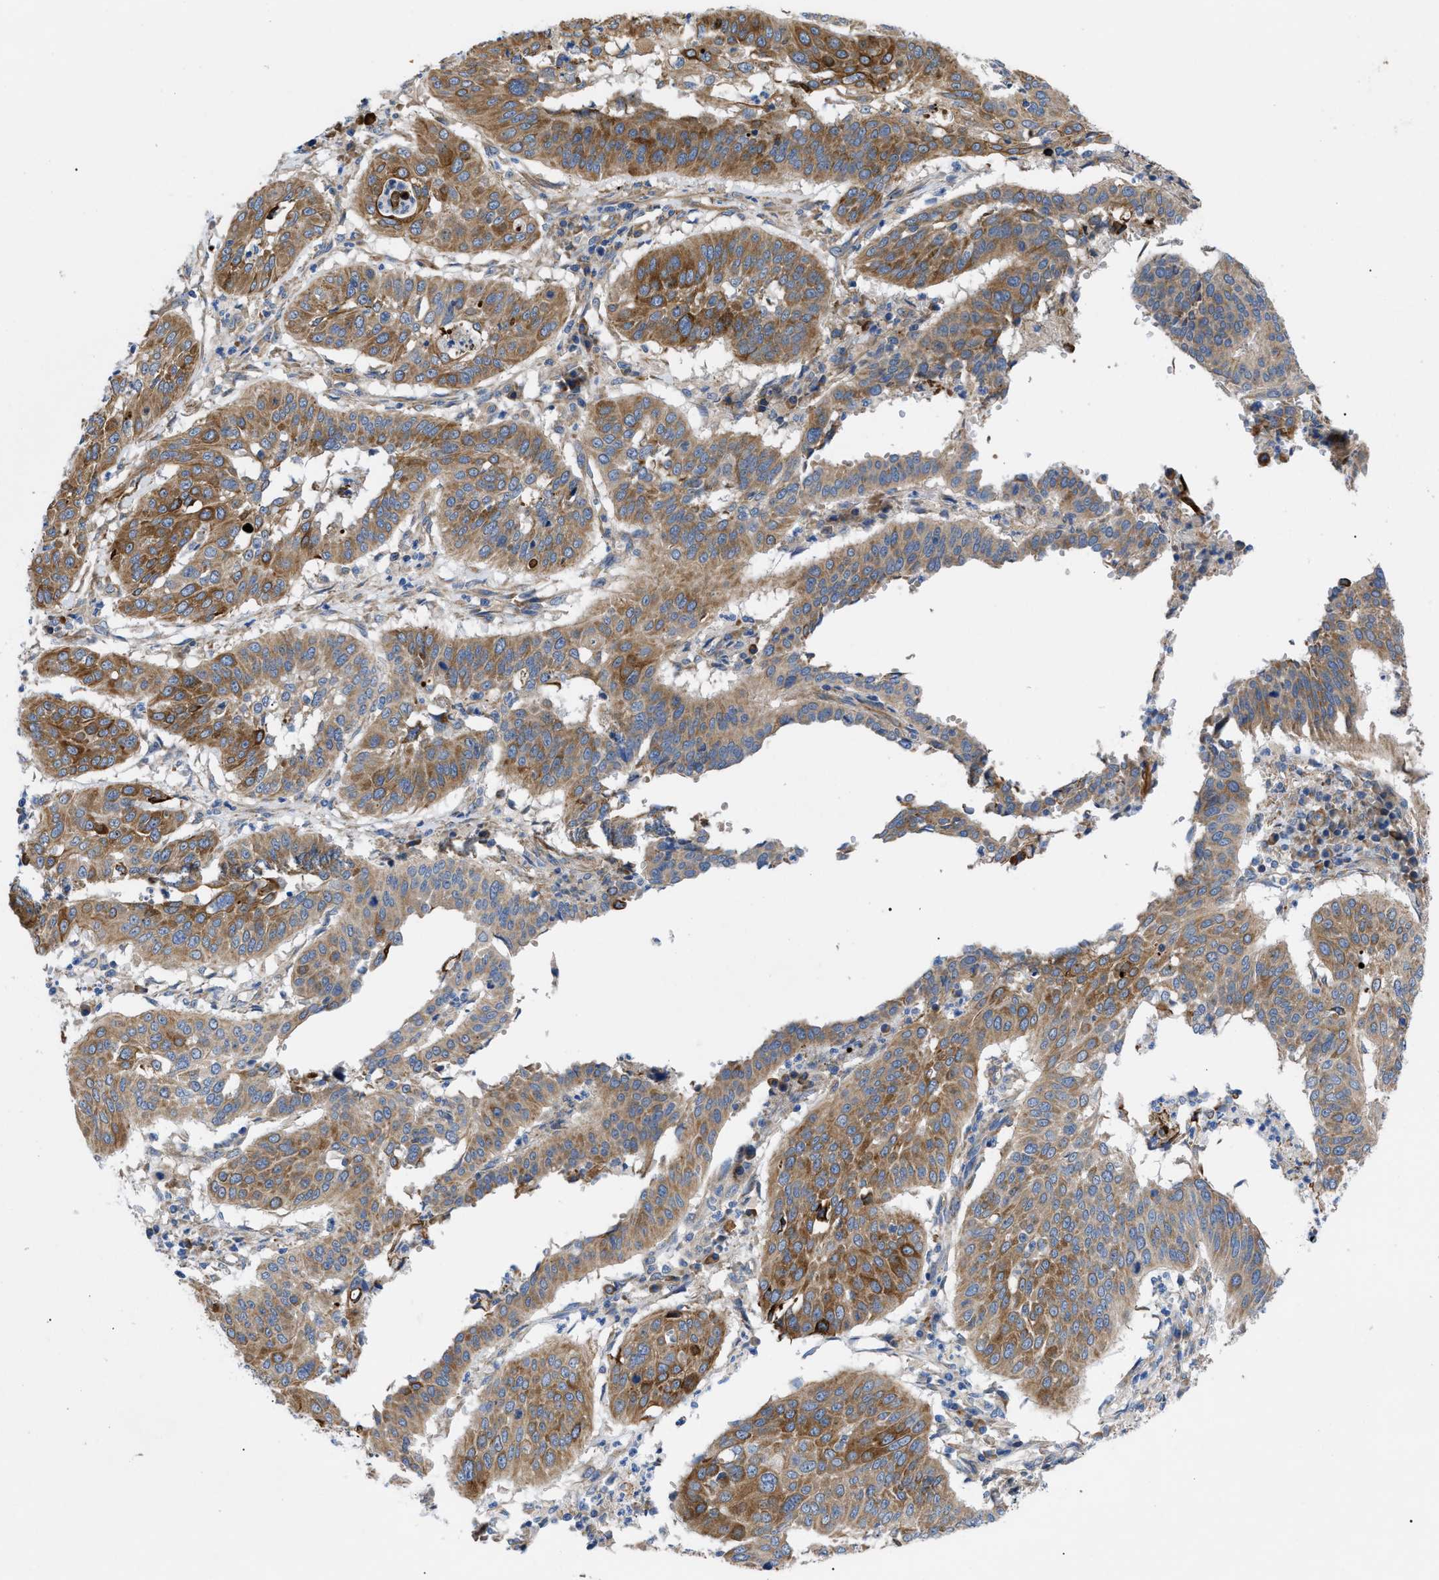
{"staining": {"intensity": "moderate", "quantity": ">75%", "location": "cytoplasmic/membranous"}, "tissue": "cervical cancer", "cell_type": "Tumor cells", "image_type": "cancer", "snomed": [{"axis": "morphology", "description": "Normal tissue, NOS"}, {"axis": "morphology", "description": "Squamous cell carcinoma, NOS"}, {"axis": "topography", "description": "Cervix"}], "caption": "Cervical cancer was stained to show a protein in brown. There is medium levels of moderate cytoplasmic/membranous positivity in about >75% of tumor cells. (DAB (3,3'-diaminobenzidine) = brown stain, brightfield microscopy at high magnification).", "gene": "HSPB8", "patient": {"sex": "female", "age": 39}}